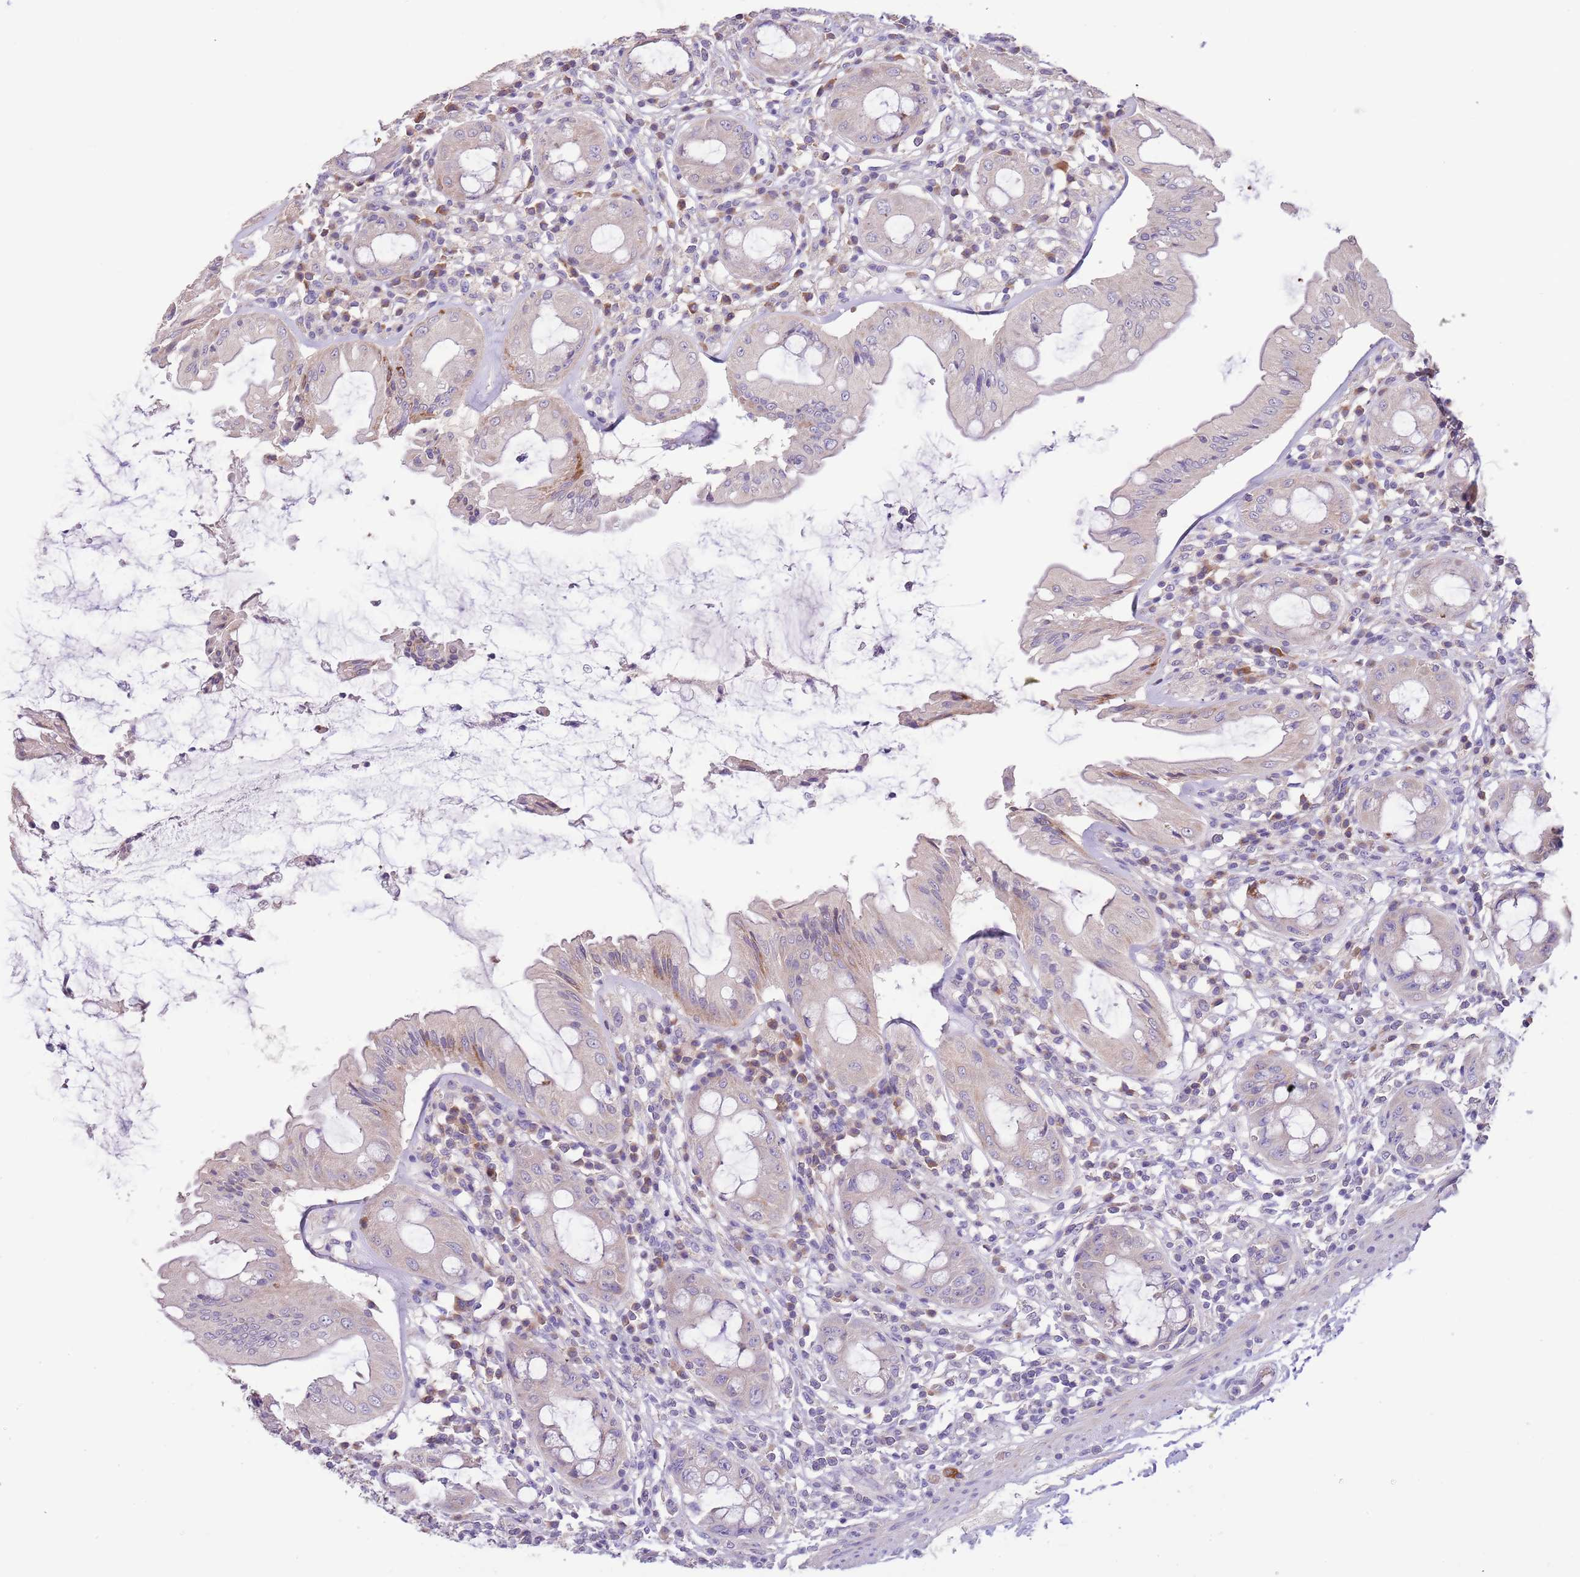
{"staining": {"intensity": "moderate", "quantity": "25%-75%", "location": "cytoplasmic/membranous"}, "tissue": "rectum", "cell_type": "Glandular cells", "image_type": "normal", "snomed": [{"axis": "morphology", "description": "Normal tissue, NOS"}, {"axis": "topography", "description": "Rectum"}], "caption": "Benign rectum was stained to show a protein in brown. There is medium levels of moderate cytoplasmic/membranous expression in about 25%-75% of glandular cells. (Stains: DAB in brown, nuclei in blue, Microscopy: brightfield microscopy at high magnification).", "gene": "ZNF658", "patient": {"sex": "female", "age": 57}}